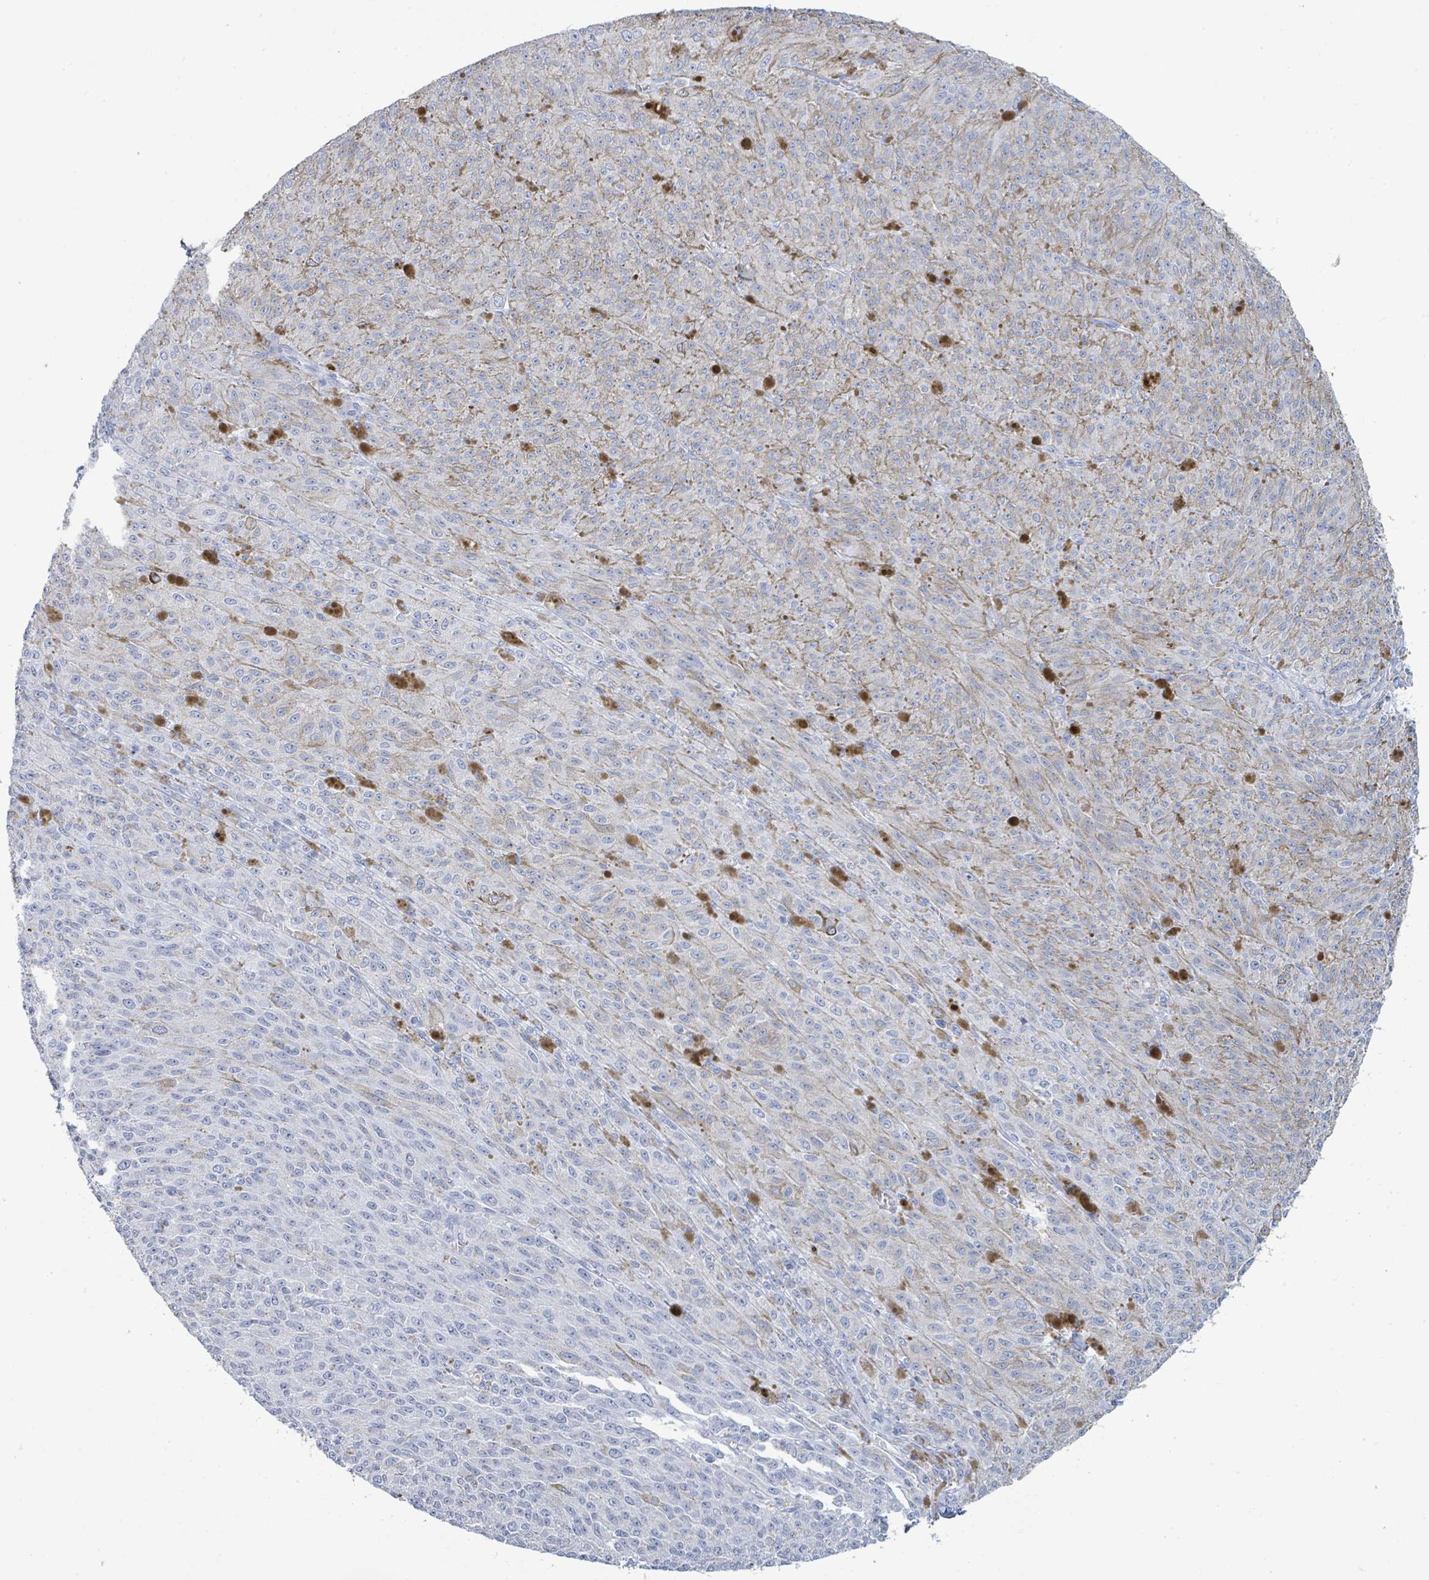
{"staining": {"intensity": "negative", "quantity": "none", "location": "none"}, "tissue": "melanoma", "cell_type": "Tumor cells", "image_type": "cancer", "snomed": [{"axis": "morphology", "description": "Malignant melanoma, NOS"}, {"axis": "topography", "description": "Skin"}], "caption": "High magnification brightfield microscopy of malignant melanoma stained with DAB (brown) and counterstained with hematoxylin (blue): tumor cells show no significant positivity.", "gene": "PGA3", "patient": {"sex": "female", "age": 52}}